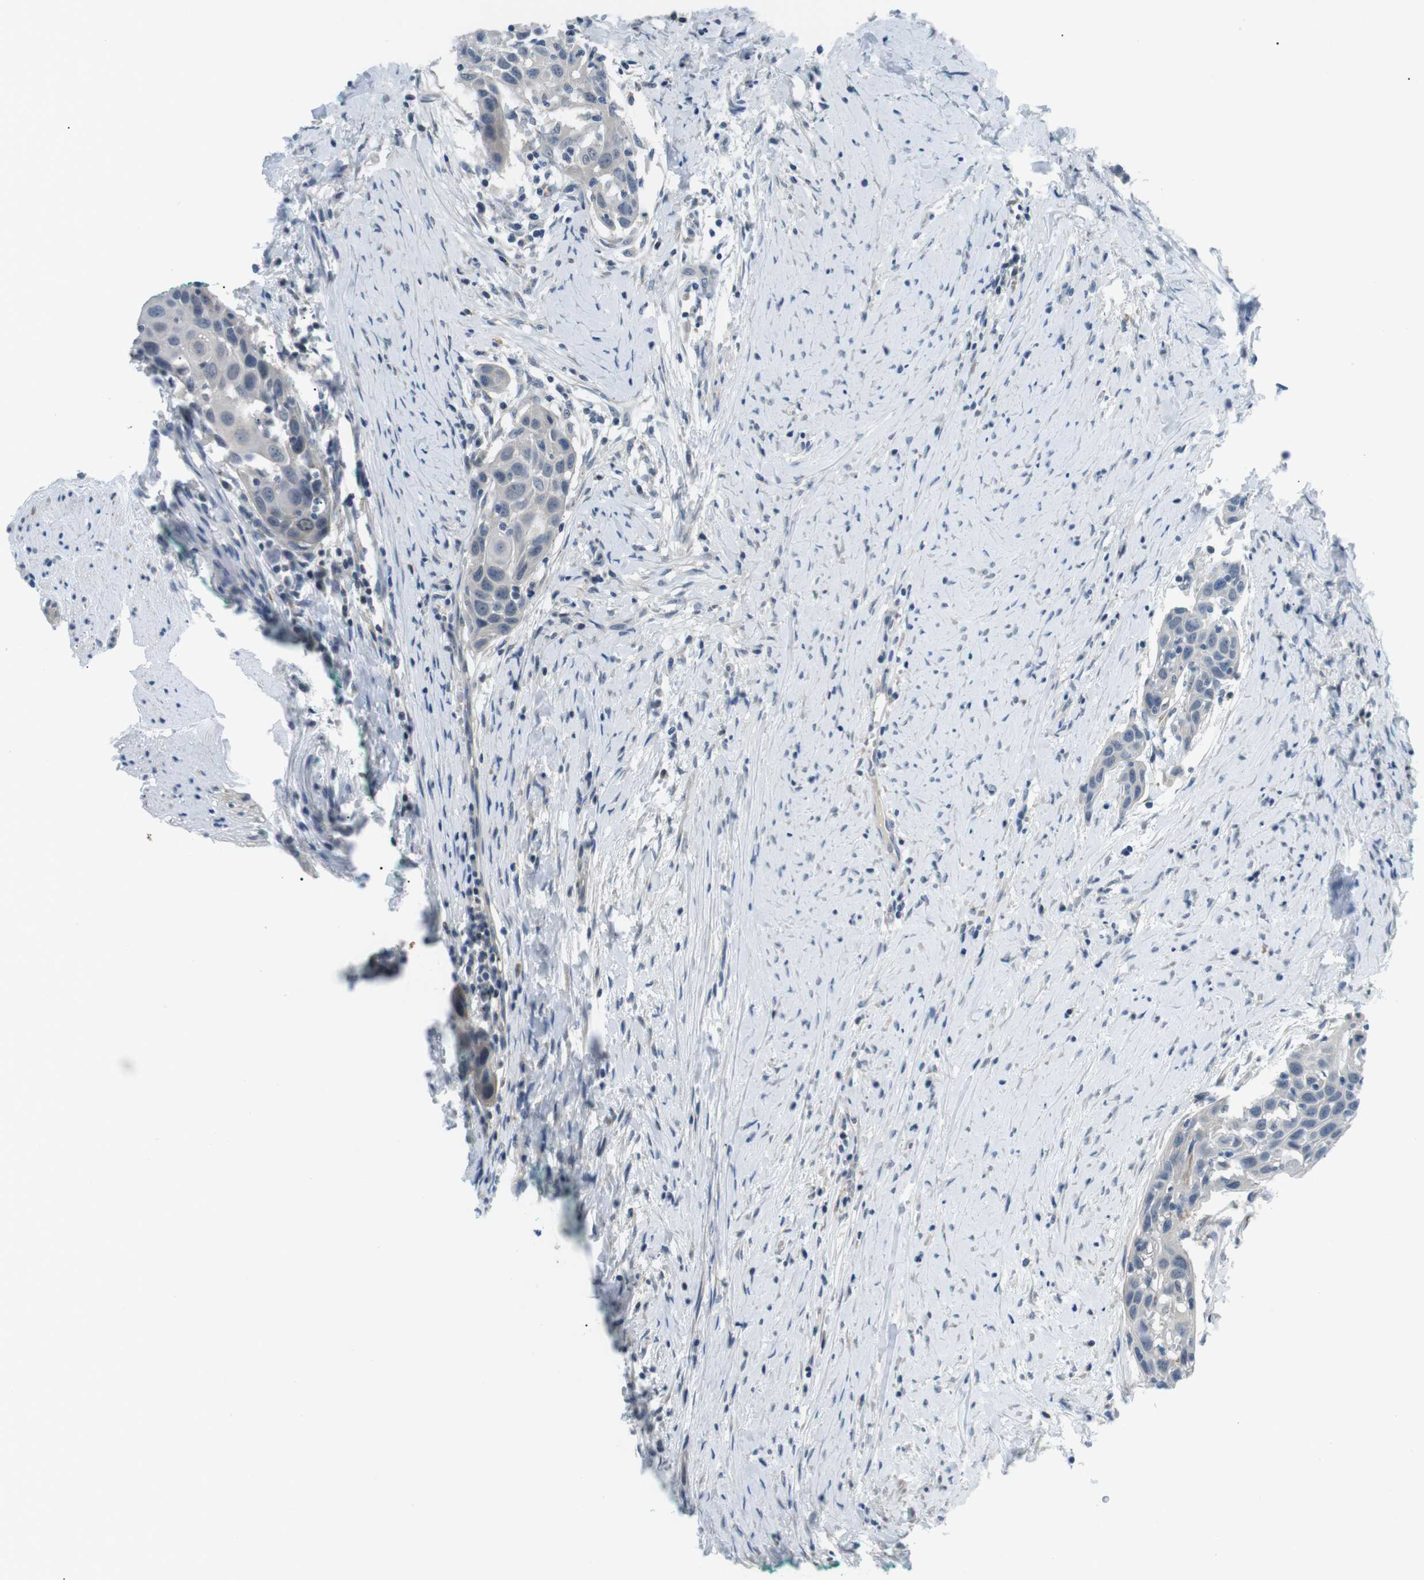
{"staining": {"intensity": "negative", "quantity": "none", "location": "none"}, "tissue": "head and neck cancer", "cell_type": "Tumor cells", "image_type": "cancer", "snomed": [{"axis": "morphology", "description": "Squamous cell carcinoma, NOS"}, {"axis": "topography", "description": "Oral tissue"}, {"axis": "topography", "description": "Head-Neck"}], "caption": "This histopathology image is of head and neck squamous cell carcinoma stained with immunohistochemistry (IHC) to label a protein in brown with the nuclei are counter-stained blue. There is no positivity in tumor cells. (IHC, brightfield microscopy, high magnification).", "gene": "WSCD1", "patient": {"sex": "female", "age": 50}}